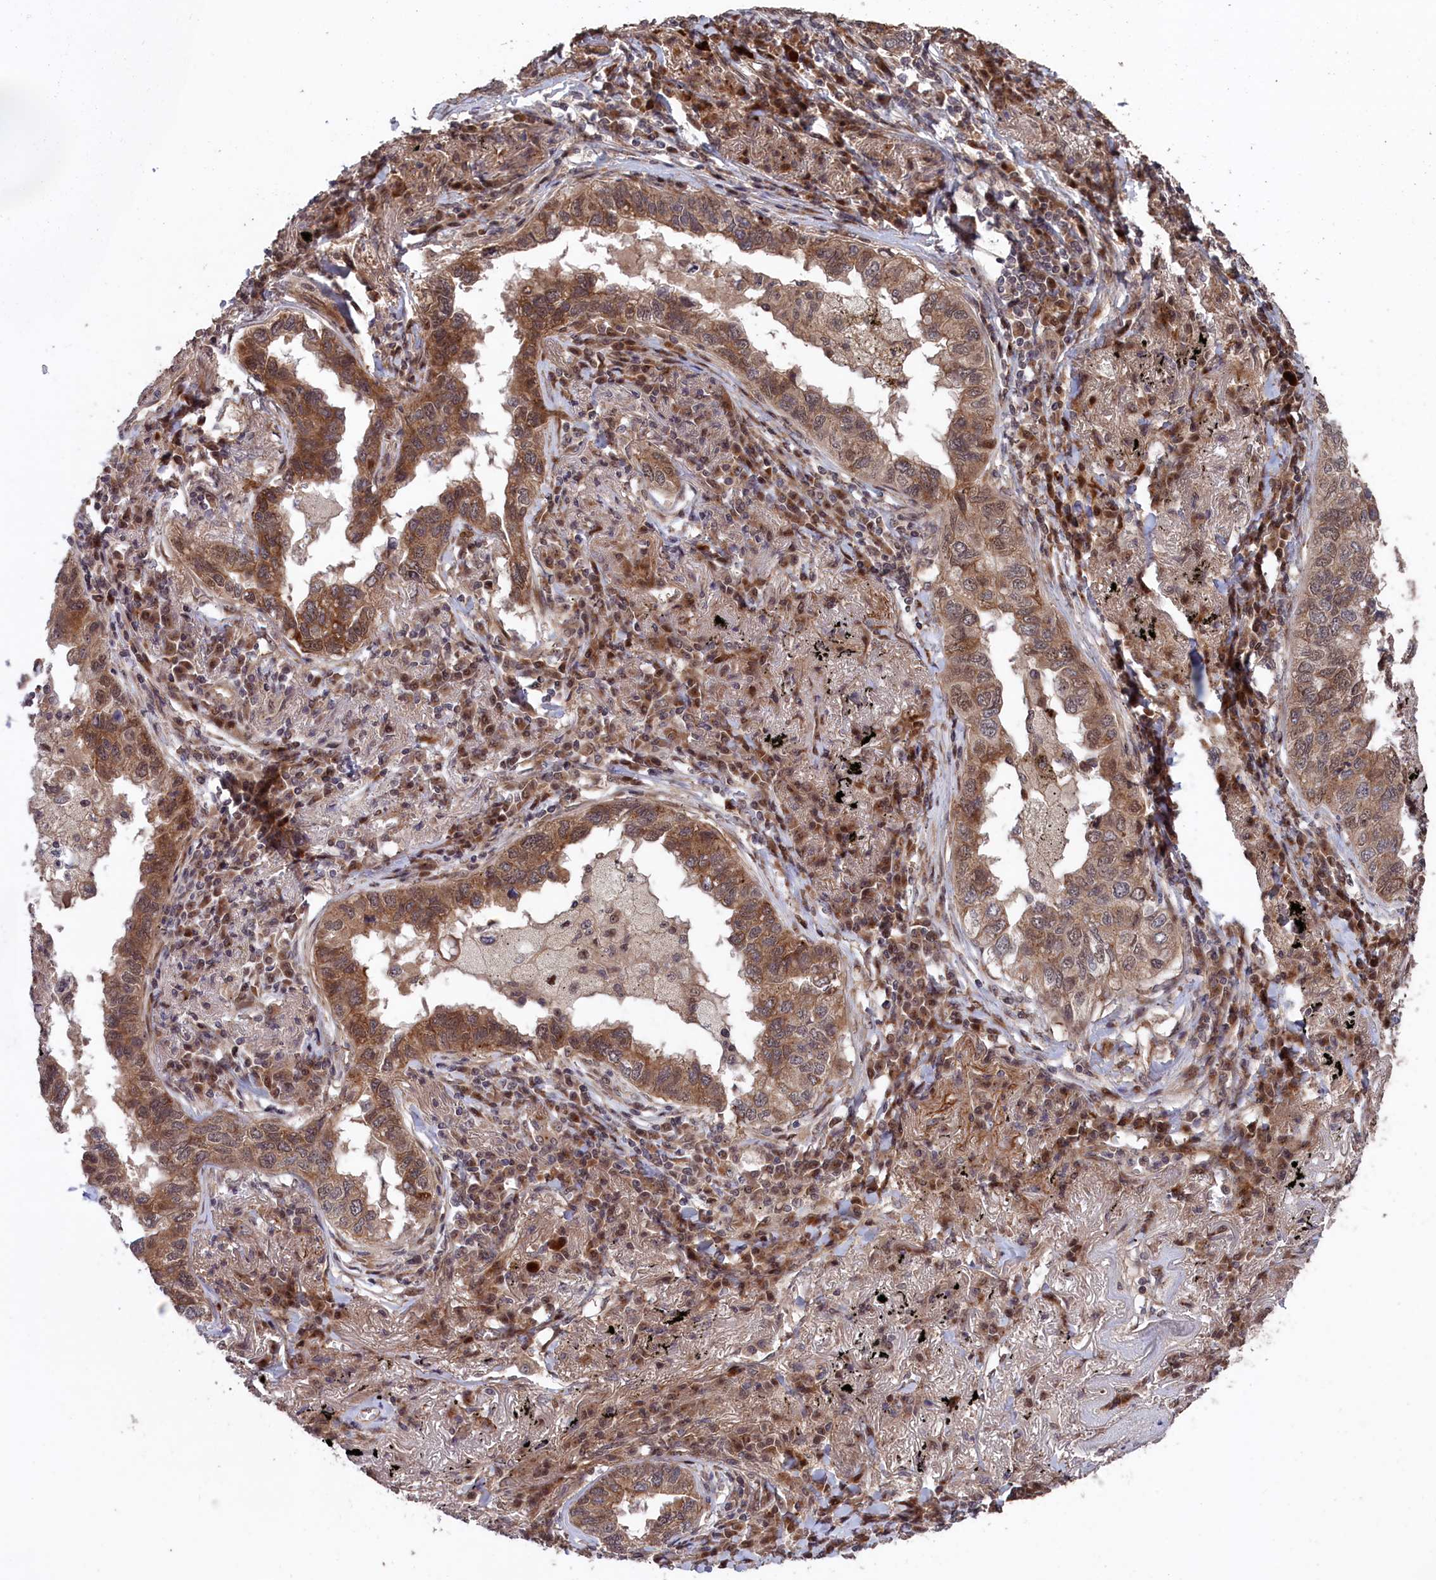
{"staining": {"intensity": "moderate", "quantity": ">75%", "location": "cytoplasmic/membranous,nuclear"}, "tissue": "lung cancer", "cell_type": "Tumor cells", "image_type": "cancer", "snomed": [{"axis": "morphology", "description": "Adenocarcinoma, NOS"}, {"axis": "topography", "description": "Lung"}], "caption": "Immunohistochemical staining of lung cancer (adenocarcinoma) reveals moderate cytoplasmic/membranous and nuclear protein staining in approximately >75% of tumor cells. (Brightfield microscopy of DAB IHC at high magnification).", "gene": "LSG1", "patient": {"sex": "male", "age": 65}}